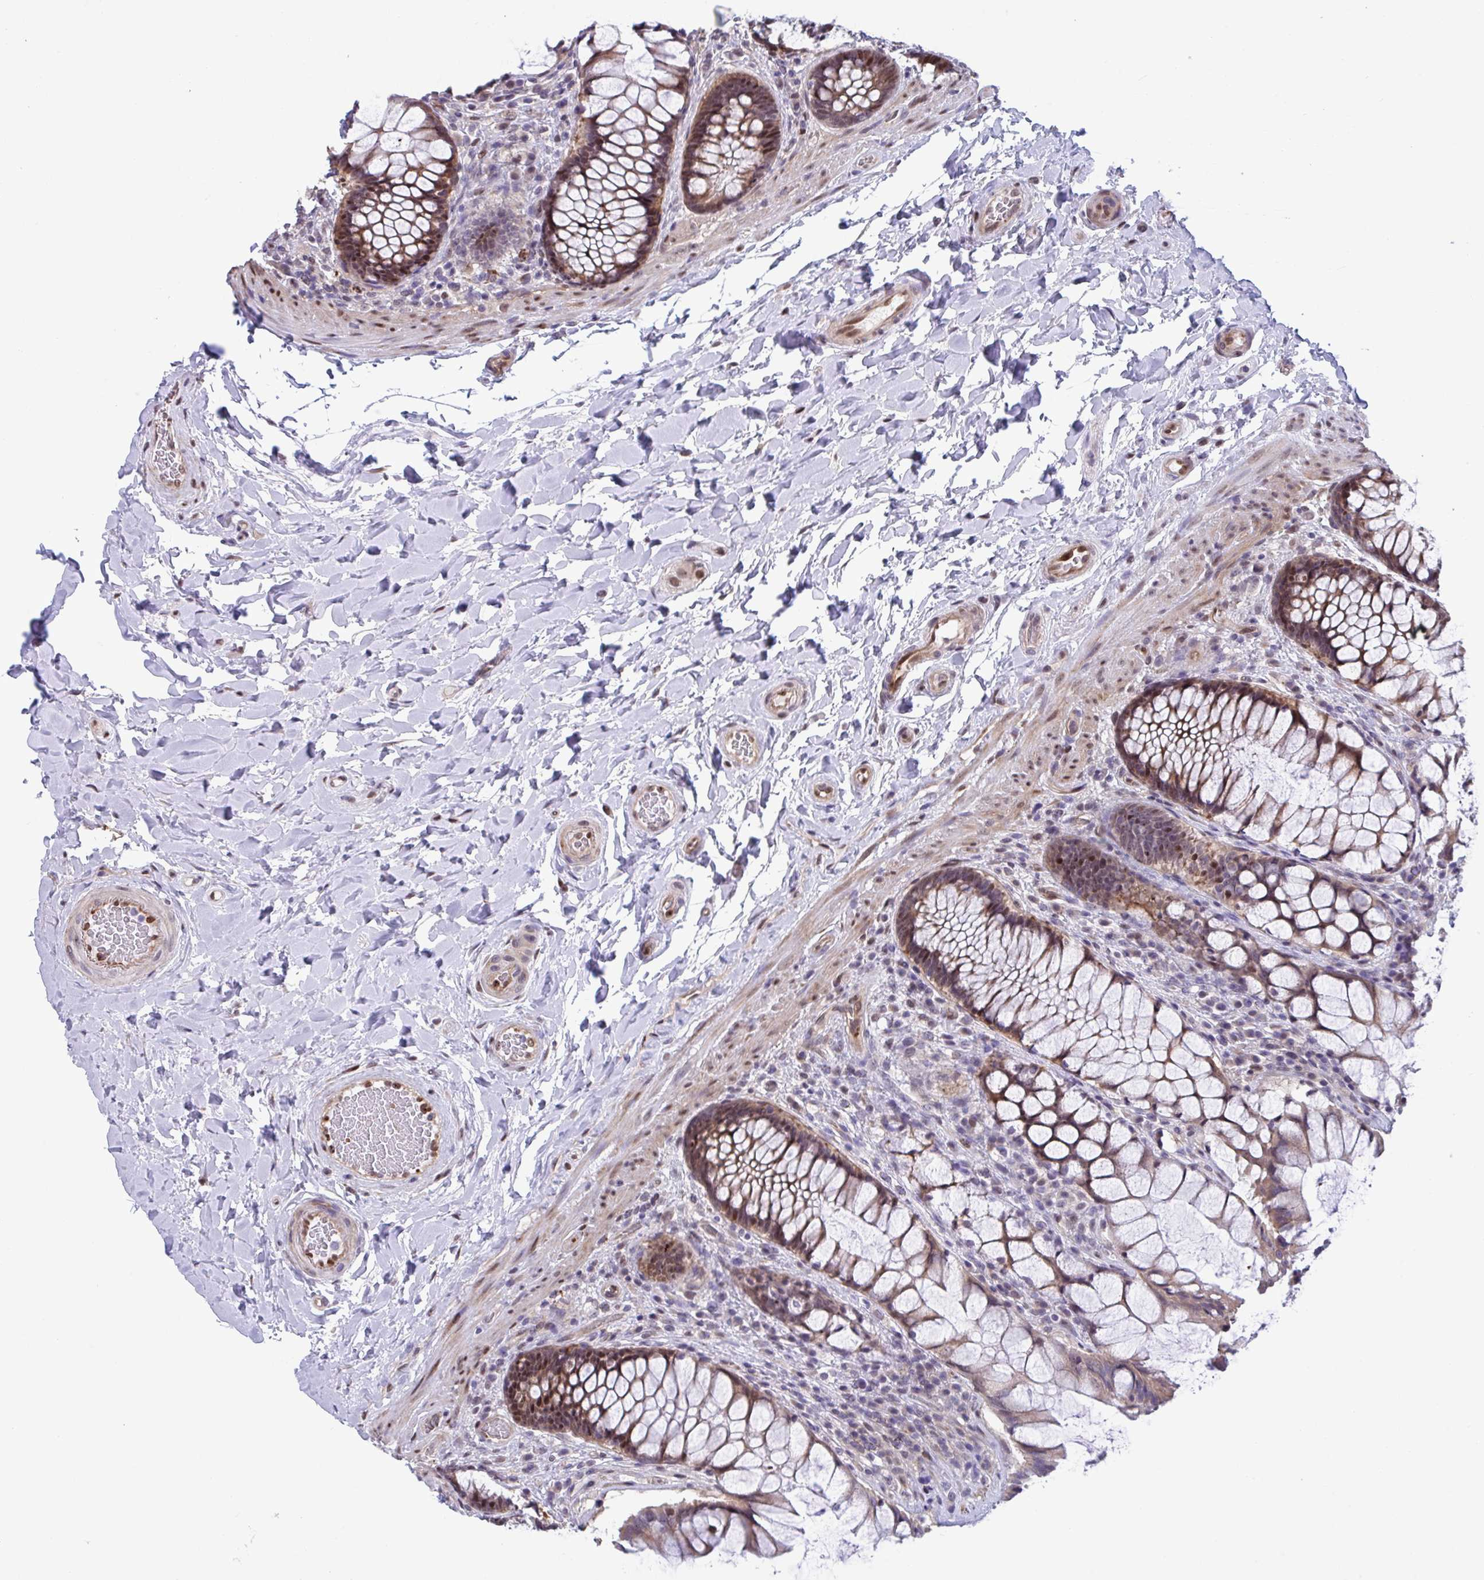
{"staining": {"intensity": "moderate", "quantity": ">75%", "location": "cytoplasmic/membranous,nuclear"}, "tissue": "rectum", "cell_type": "Glandular cells", "image_type": "normal", "snomed": [{"axis": "morphology", "description": "Normal tissue, NOS"}, {"axis": "topography", "description": "Rectum"}], "caption": "A brown stain labels moderate cytoplasmic/membranous,nuclear positivity of a protein in glandular cells of benign human rectum.", "gene": "PELI1", "patient": {"sex": "female", "age": 58}}